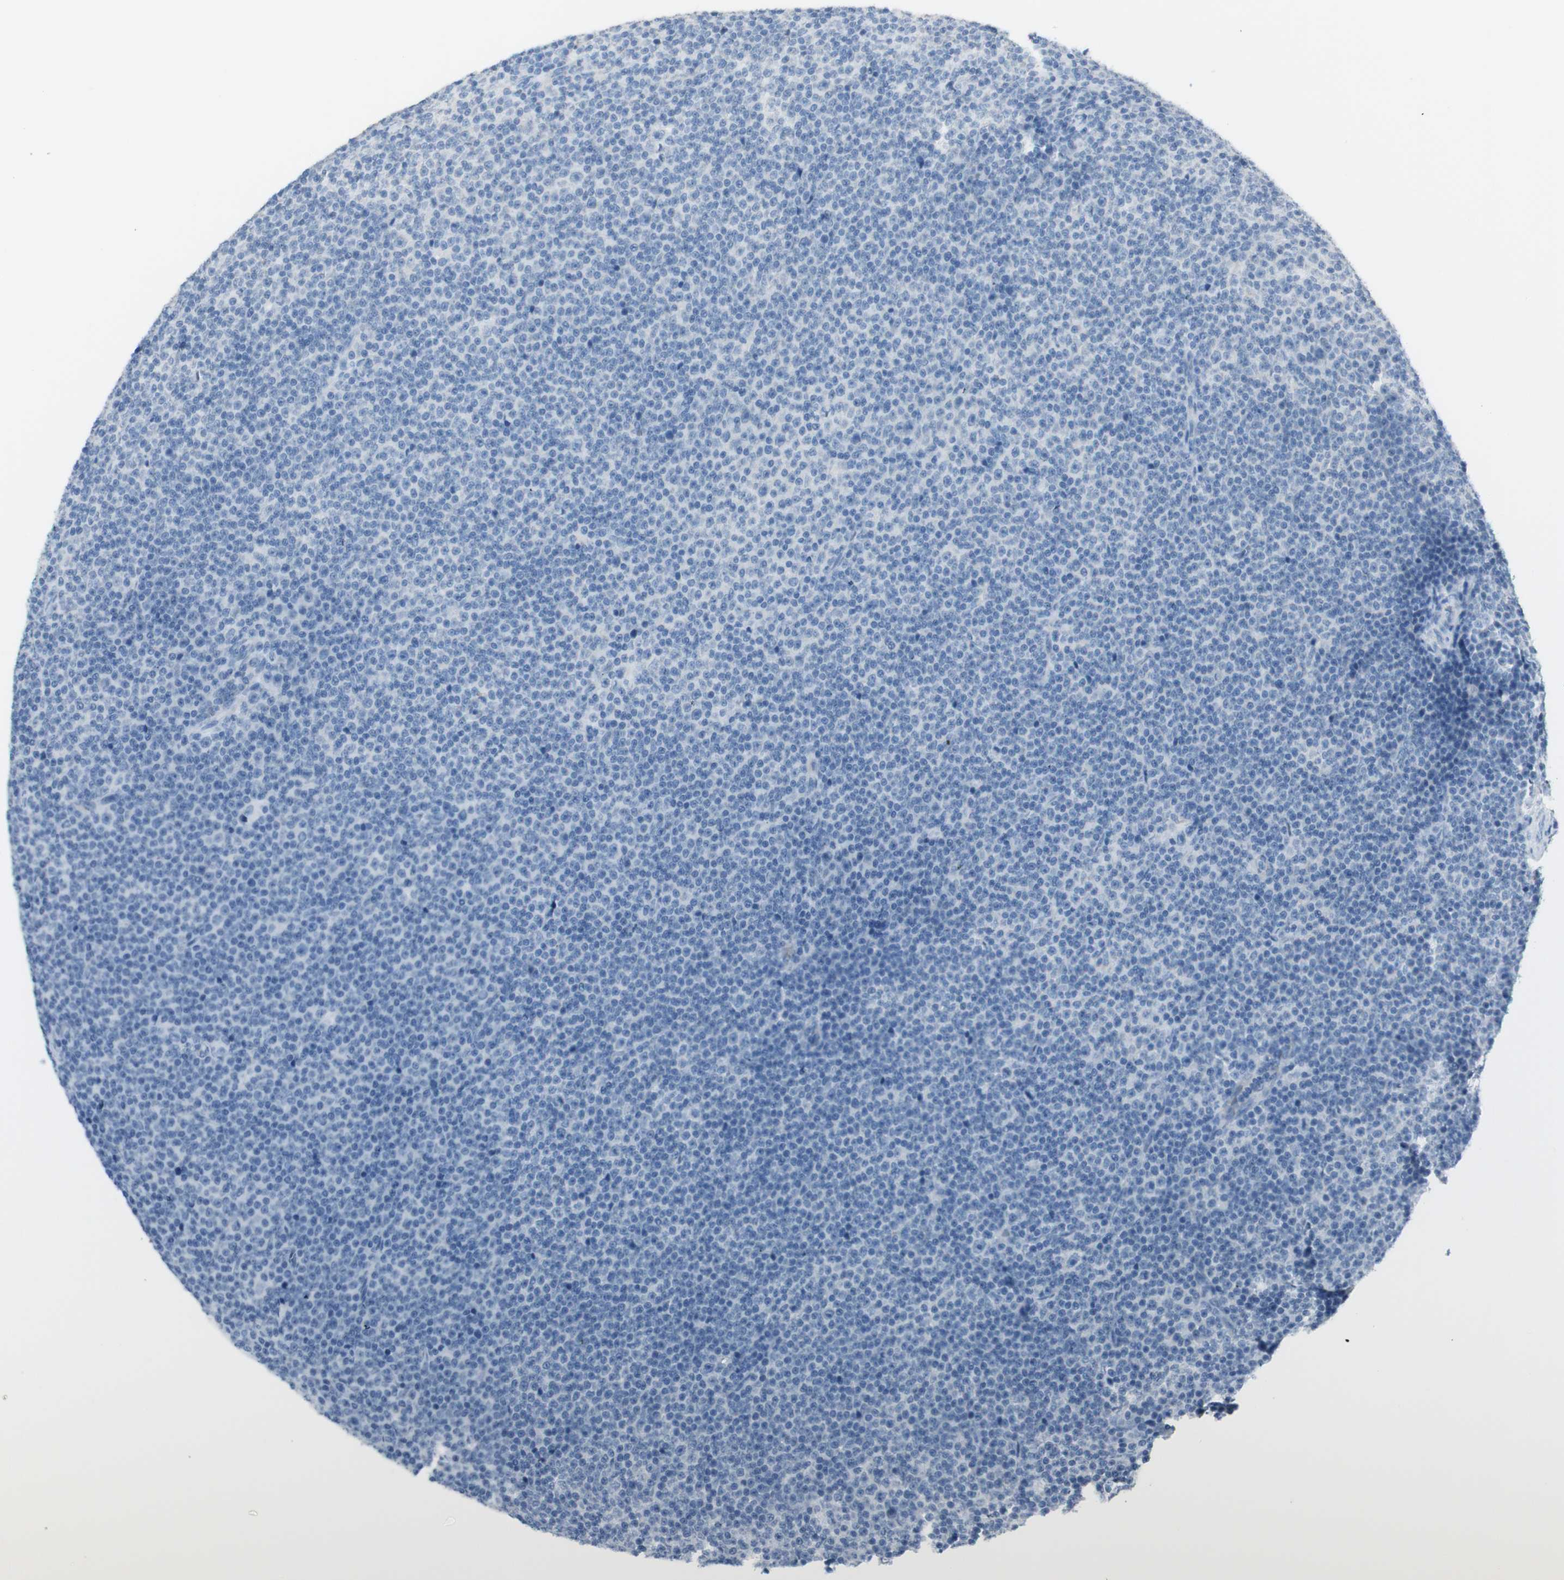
{"staining": {"intensity": "negative", "quantity": "none", "location": "none"}, "tissue": "lymphoma", "cell_type": "Tumor cells", "image_type": "cancer", "snomed": [{"axis": "morphology", "description": "Malignant lymphoma, non-Hodgkin's type, Low grade"}, {"axis": "topography", "description": "Lymph node"}], "caption": "Immunohistochemistry of human malignant lymphoma, non-Hodgkin's type (low-grade) demonstrates no expression in tumor cells.", "gene": "ART3", "patient": {"sex": "female", "age": 67}}